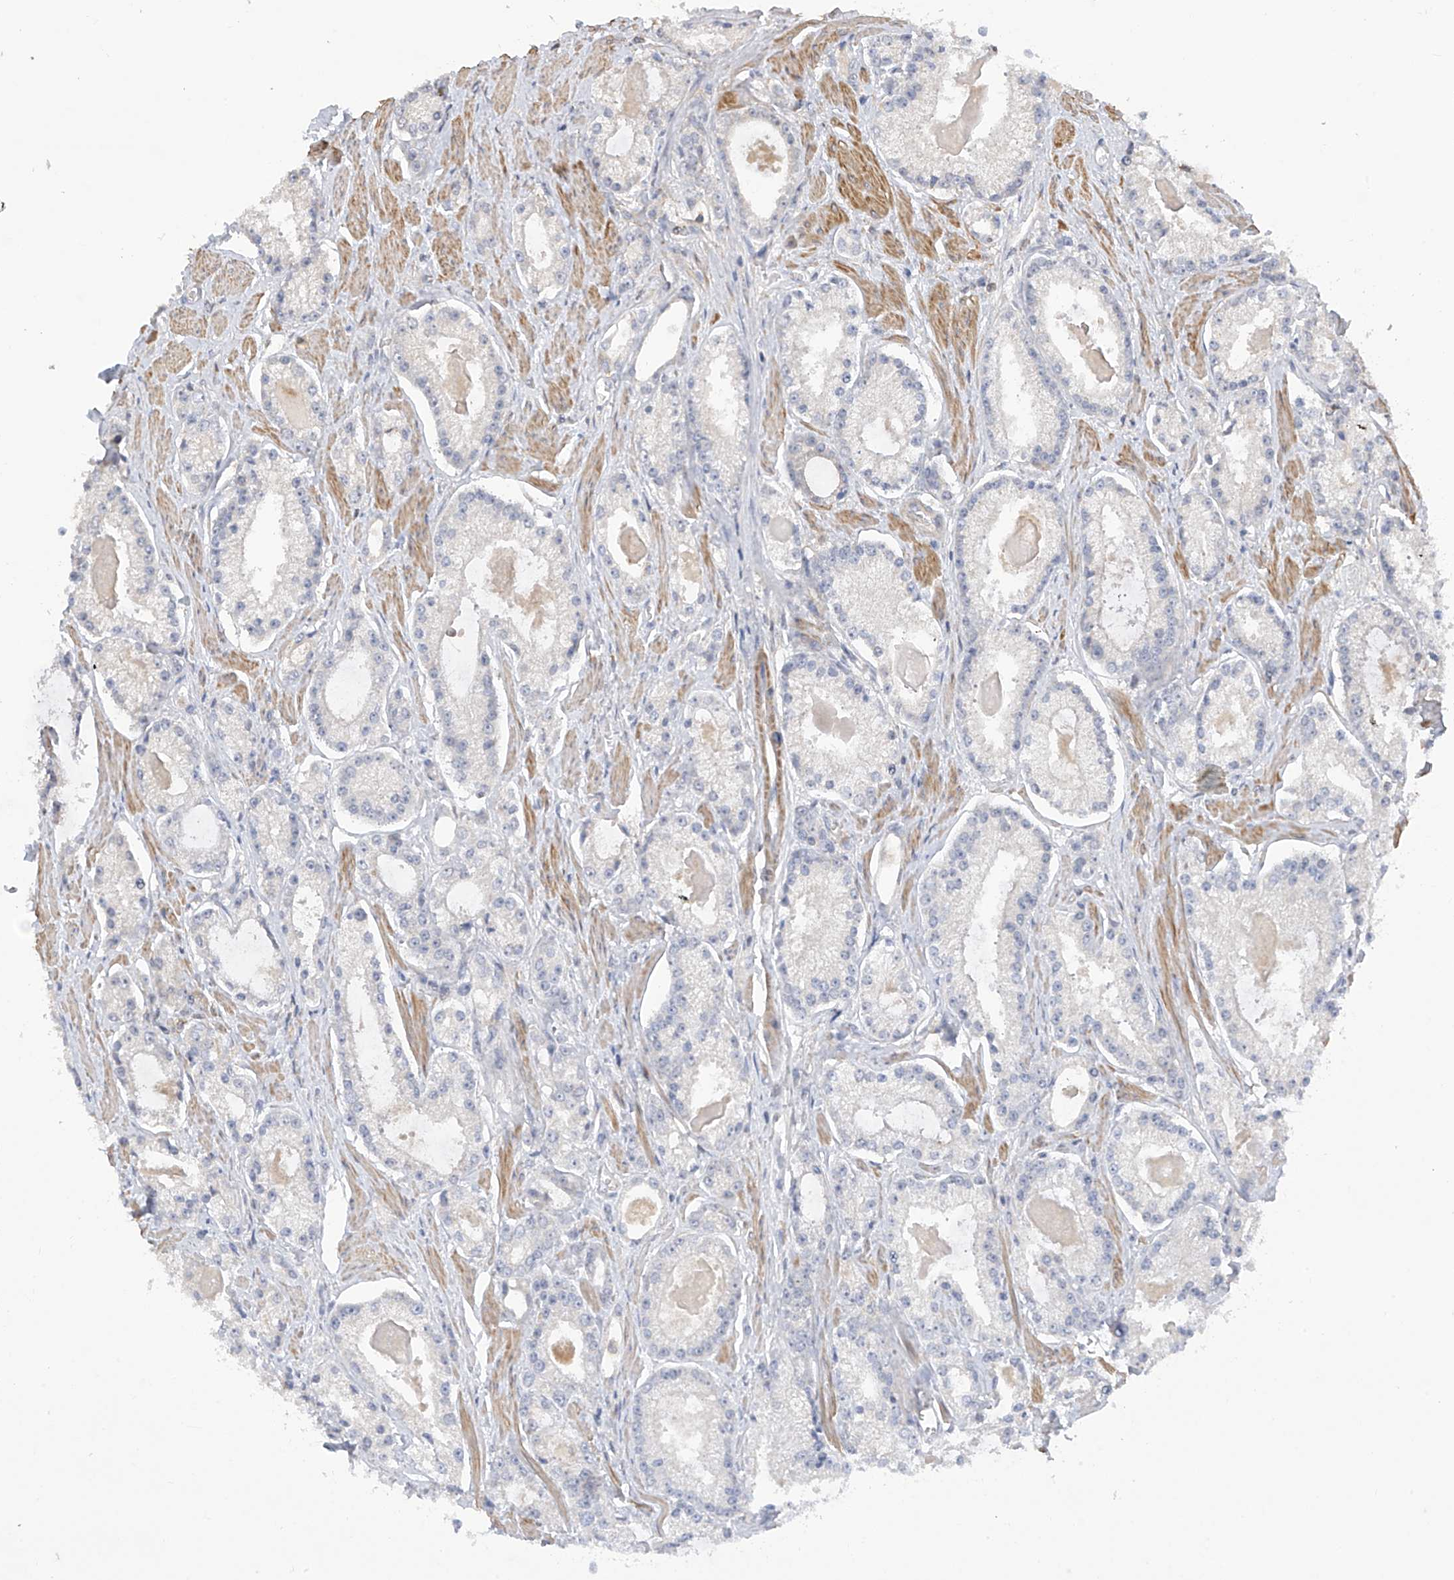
{"staining": {"intensity": "negative", "quantity": "none", "location": "none"}, "tissue": "prostate cancer", "cell_type": "Tumor cells", "image_type": "cancer", "snomed": [{"axis": "morphology", "description": "Adenocarcinoma, Low grade"}, {"axis": "topography", "description": "Prostate"}], "caption": "Immunohistochemistry (IHC) photomicrograph of neoplastic tissue: human prostate cancer stained with DAB (3,3'-diaminobenzidine) displays no significant protein positivity in tumor cells. Nuclei are stained in blue.", "gene": "SLFN14", "patient": {"sex": "male", "age": 54}}